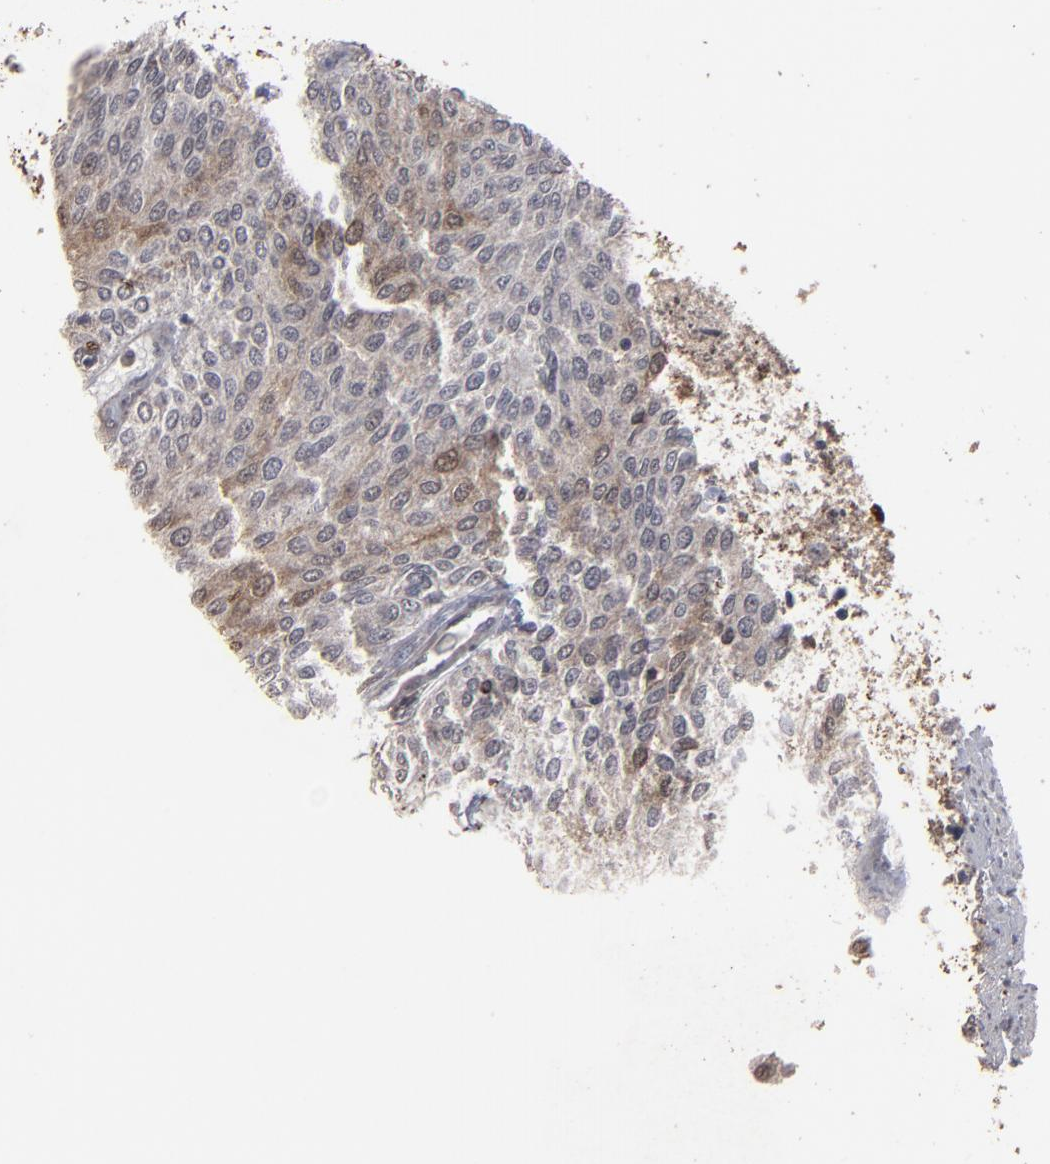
{"staining": {"intensity": "moderate", "quantity": ">75%", "location": "cytoplasmic/membranous,nuclear"}, "tissue": "urothelial cancer", "cell_type": "Tumor cells", "image_type": "cancer", "snomed": [{"axis": "morphology", "description": "Urothelial carcinoma, Low grade"}, {"axis": "topography", "description": "Urinary bladder"}], "caption": "This is a histology image of immunohistochemistry (IHC) staining of urothelial cancer, which shows moderate expression in the cytoplasmic/membranous and nuclear of tumor cells.", "gene": "SLC22A17", "patient": {"sex": "female", "age": 73}}